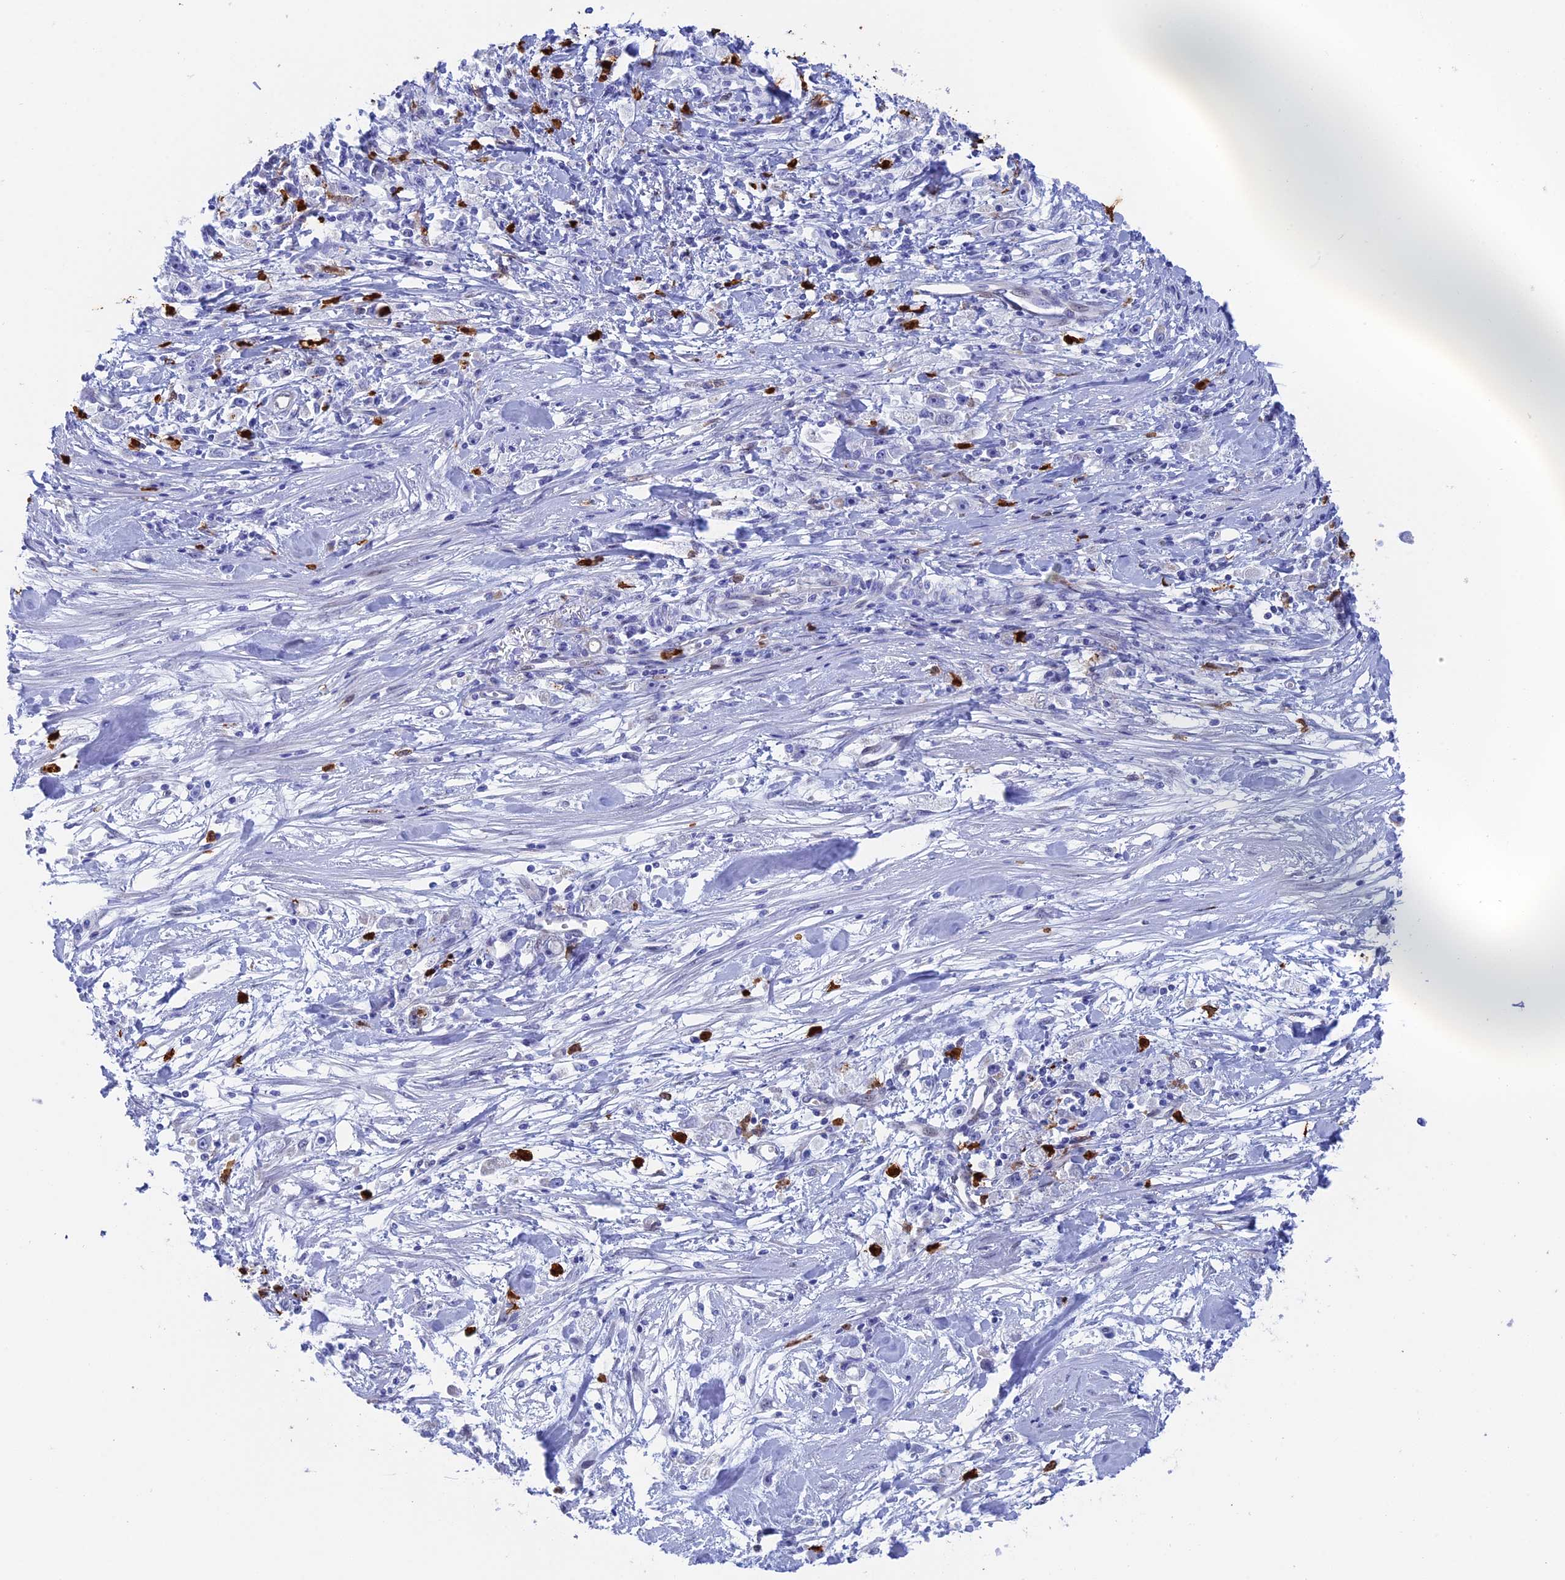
{"staining": {"intensity": "negative", "quantity": "none", "location": "none"}, "tissue": "stomach cancer", "cell_type": "Tumor cells", "image_type": "cancer", "snomed": [{"axis": "morphology", "description": "Adenocarcinoma, NOS"}, {"axis": "topography", "description": "Stomach"}], "caption": "Photomicrograph shows no protein positivity in tumor cells of stomach cancer tissue. (IHC, brightfield microscopy, high magnification).", "gene": "SLC26A1", "patient": {"sex": "female", "age": 59}}